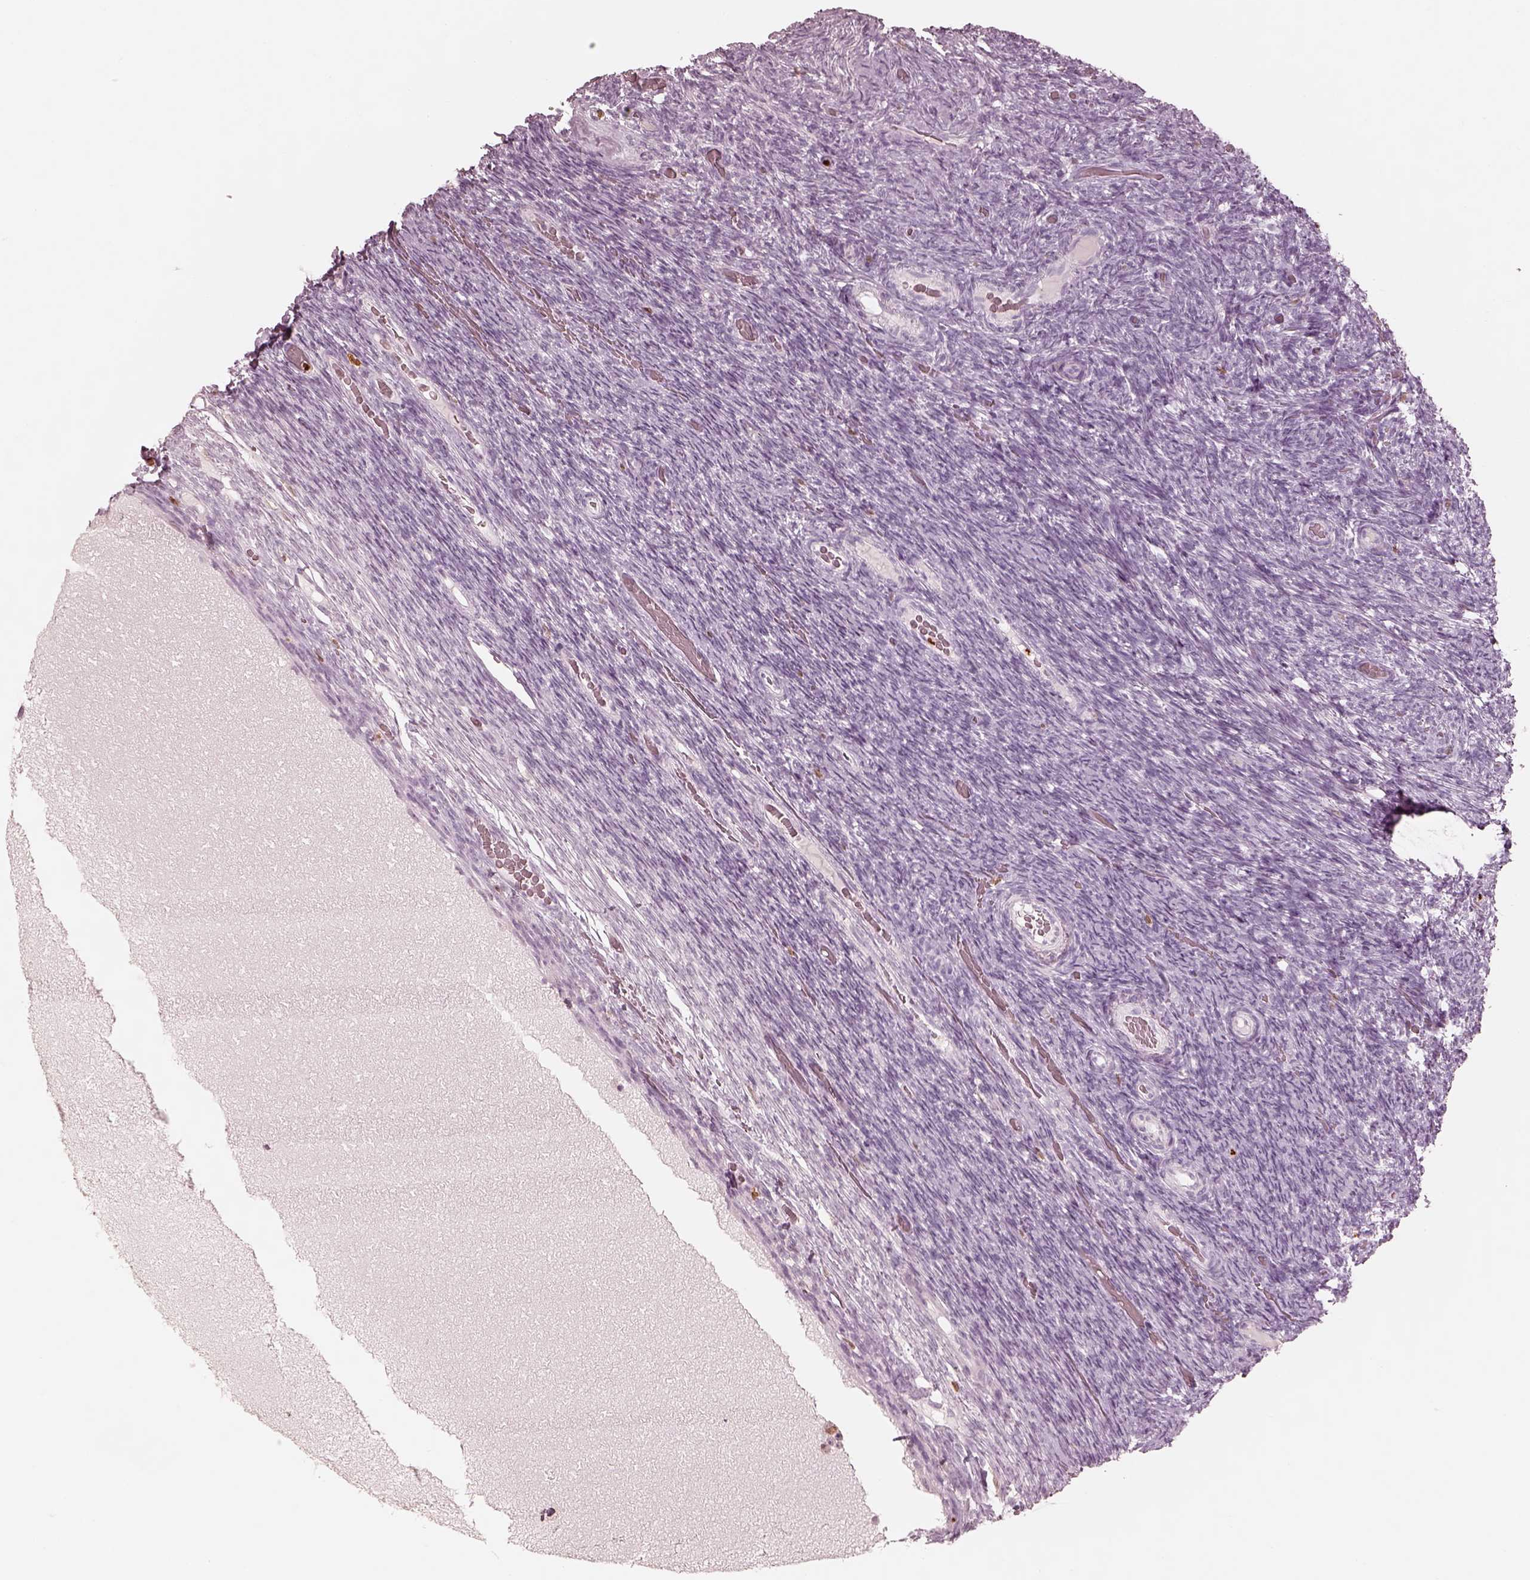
{"staining": {"intensity": "negative", "quantity": "none", "location": "none"}, "tissue": "ovary", "cell_type": "Ovarian stroma cells", "image_type": "normal", "snomed": [{"axis": "morphology", "description": "Normal tissue, NOS"}, {"axis": "topography", "description": "Ovary"}], "caption": "This is an immunohistochemistry (IHC) histopathology image of unremarkable human ovary. There is no expression in ovarian stroma cells.", "gene": "ALOX5", "patient": {"sex": "female", "age": 34}}